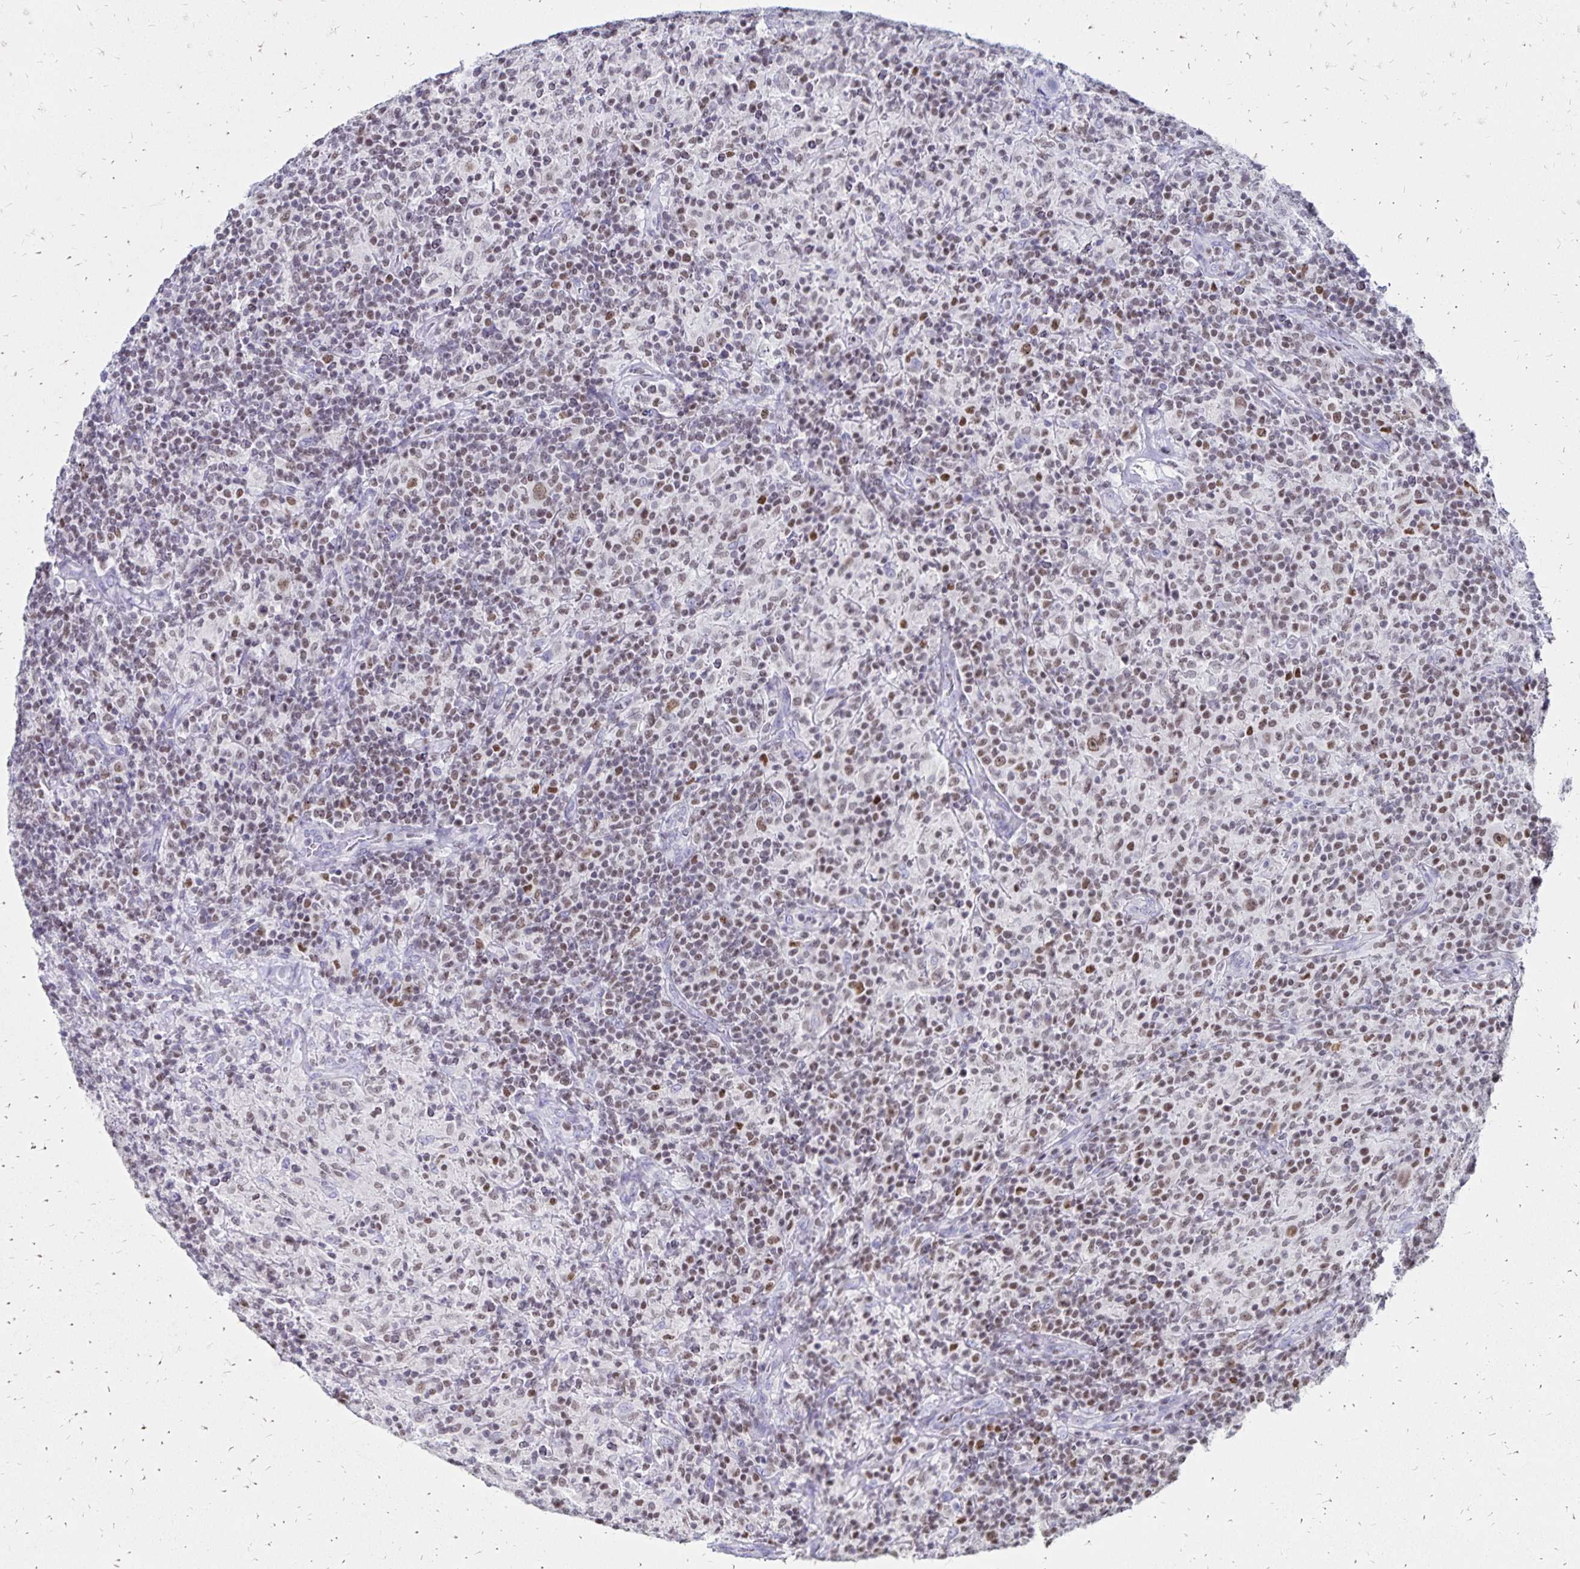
{"staining": {"intensity": "weak", "quantity": "25%-75%", "location": "nuclear"}, "tissue": "lymphoma", "cell_type": "Tumor cells", "image_type": "cancer", "snomed": [{"axis": "morphology", "description": "Hodgkin's disease, NOS"}, {"axis": "topography", "description": "Lymph node"}], "caption": "Hodgkin's disease tissue demonstrates weak nuclear staining in about 25%-75% of tumor cells", "gene": "IKZF1", "patient": {"sex": "male", "age": 70}}